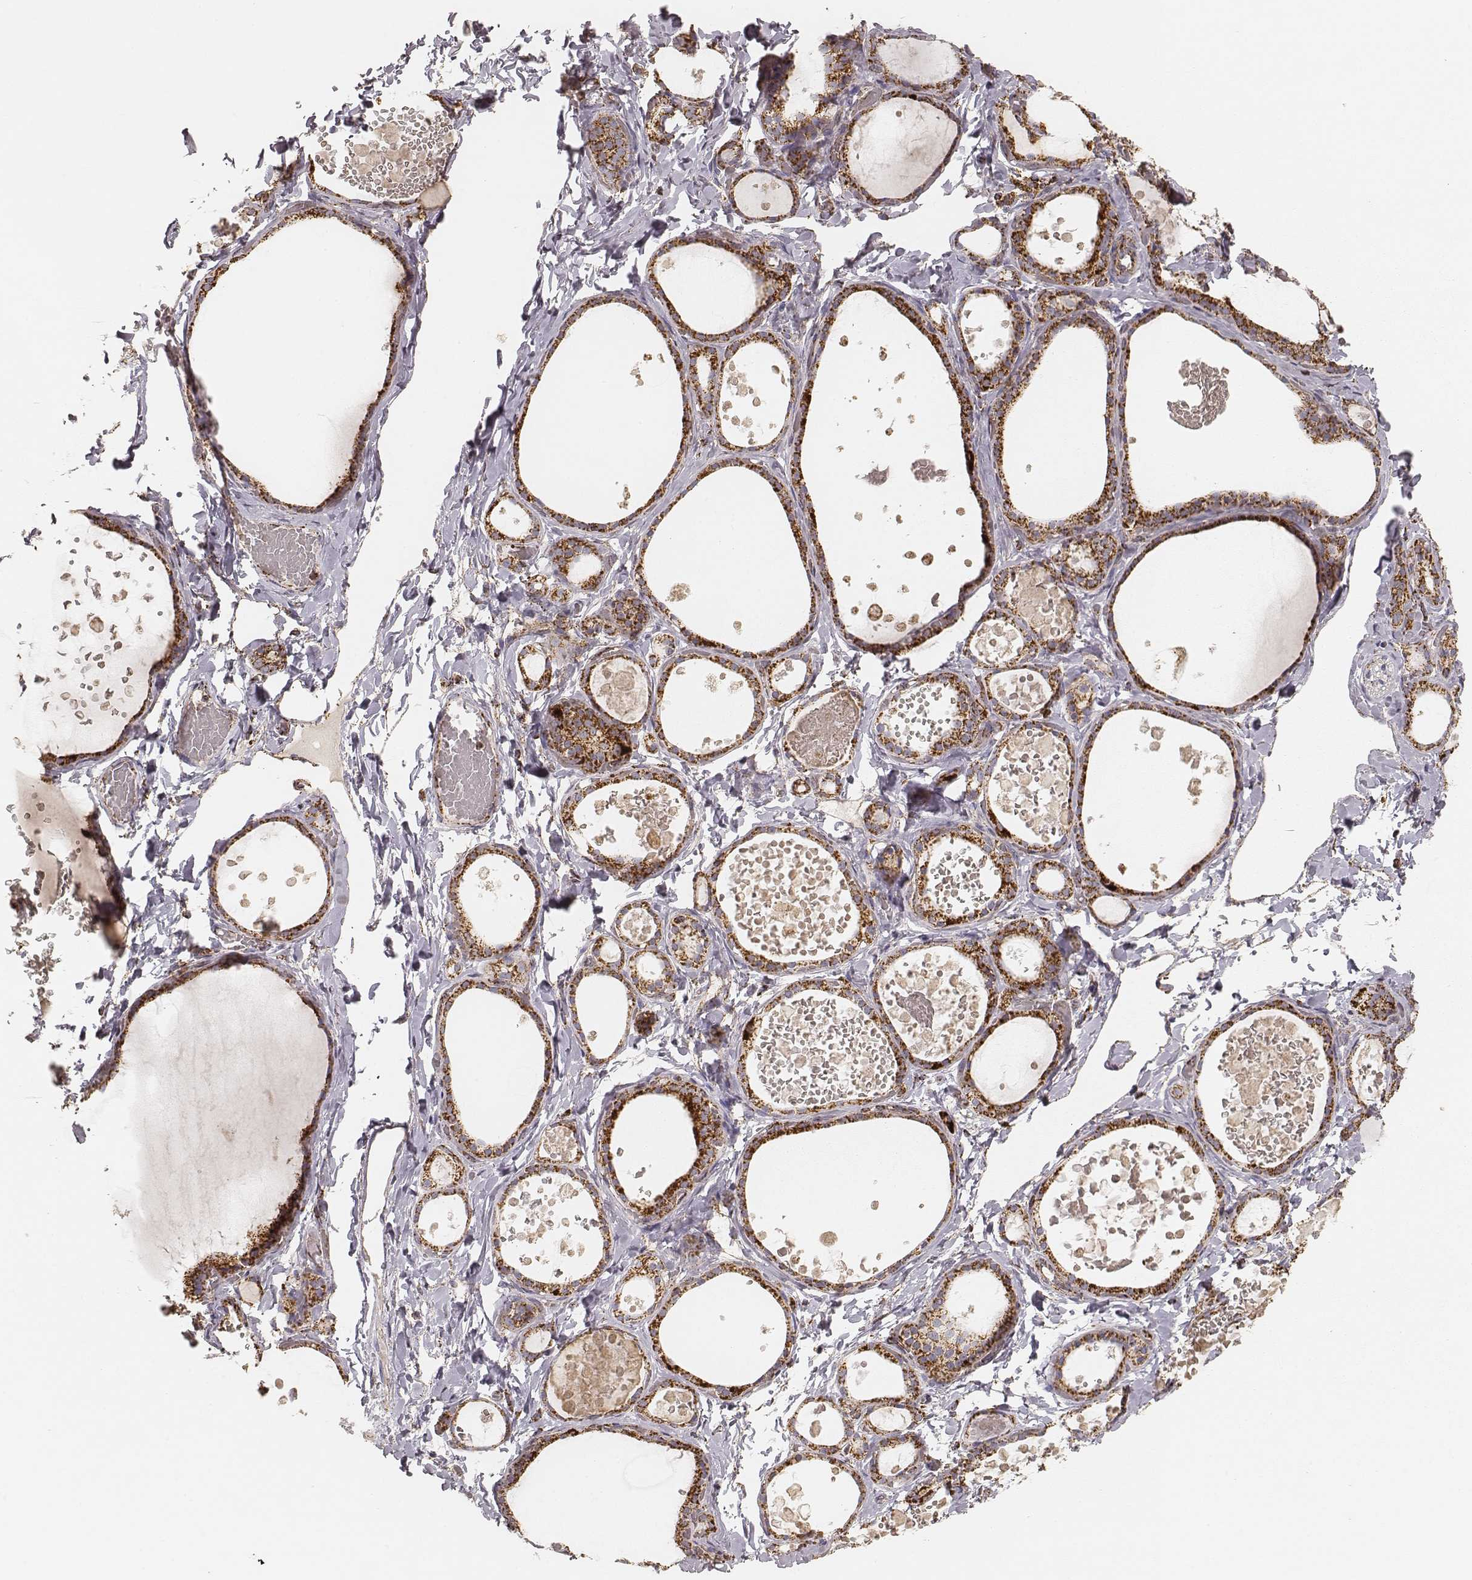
{"staining": {"intensity": "strong", "quantity": ">75%", "location": "cytoplasmic/membranous"}, "tissue": "thyroid gland", "cell_type": "Glandular cells", "image_type": "normal", "snomed": [{"axis": "morphology", "description": "Normal tissue, NOS"}, {"axis": "topography", "description": "Thyroid gland"}], "caption": "Immunohistochemical staining of normal human thyroid gland displays >75% levels of strong cytoplasmic/membranous protein staining in about >75% of glandular cells. (Brightfield microscopy of DAB IHC at high magnification).", "gene": "CS", "patient": {"sex": "female", "age": 56}}